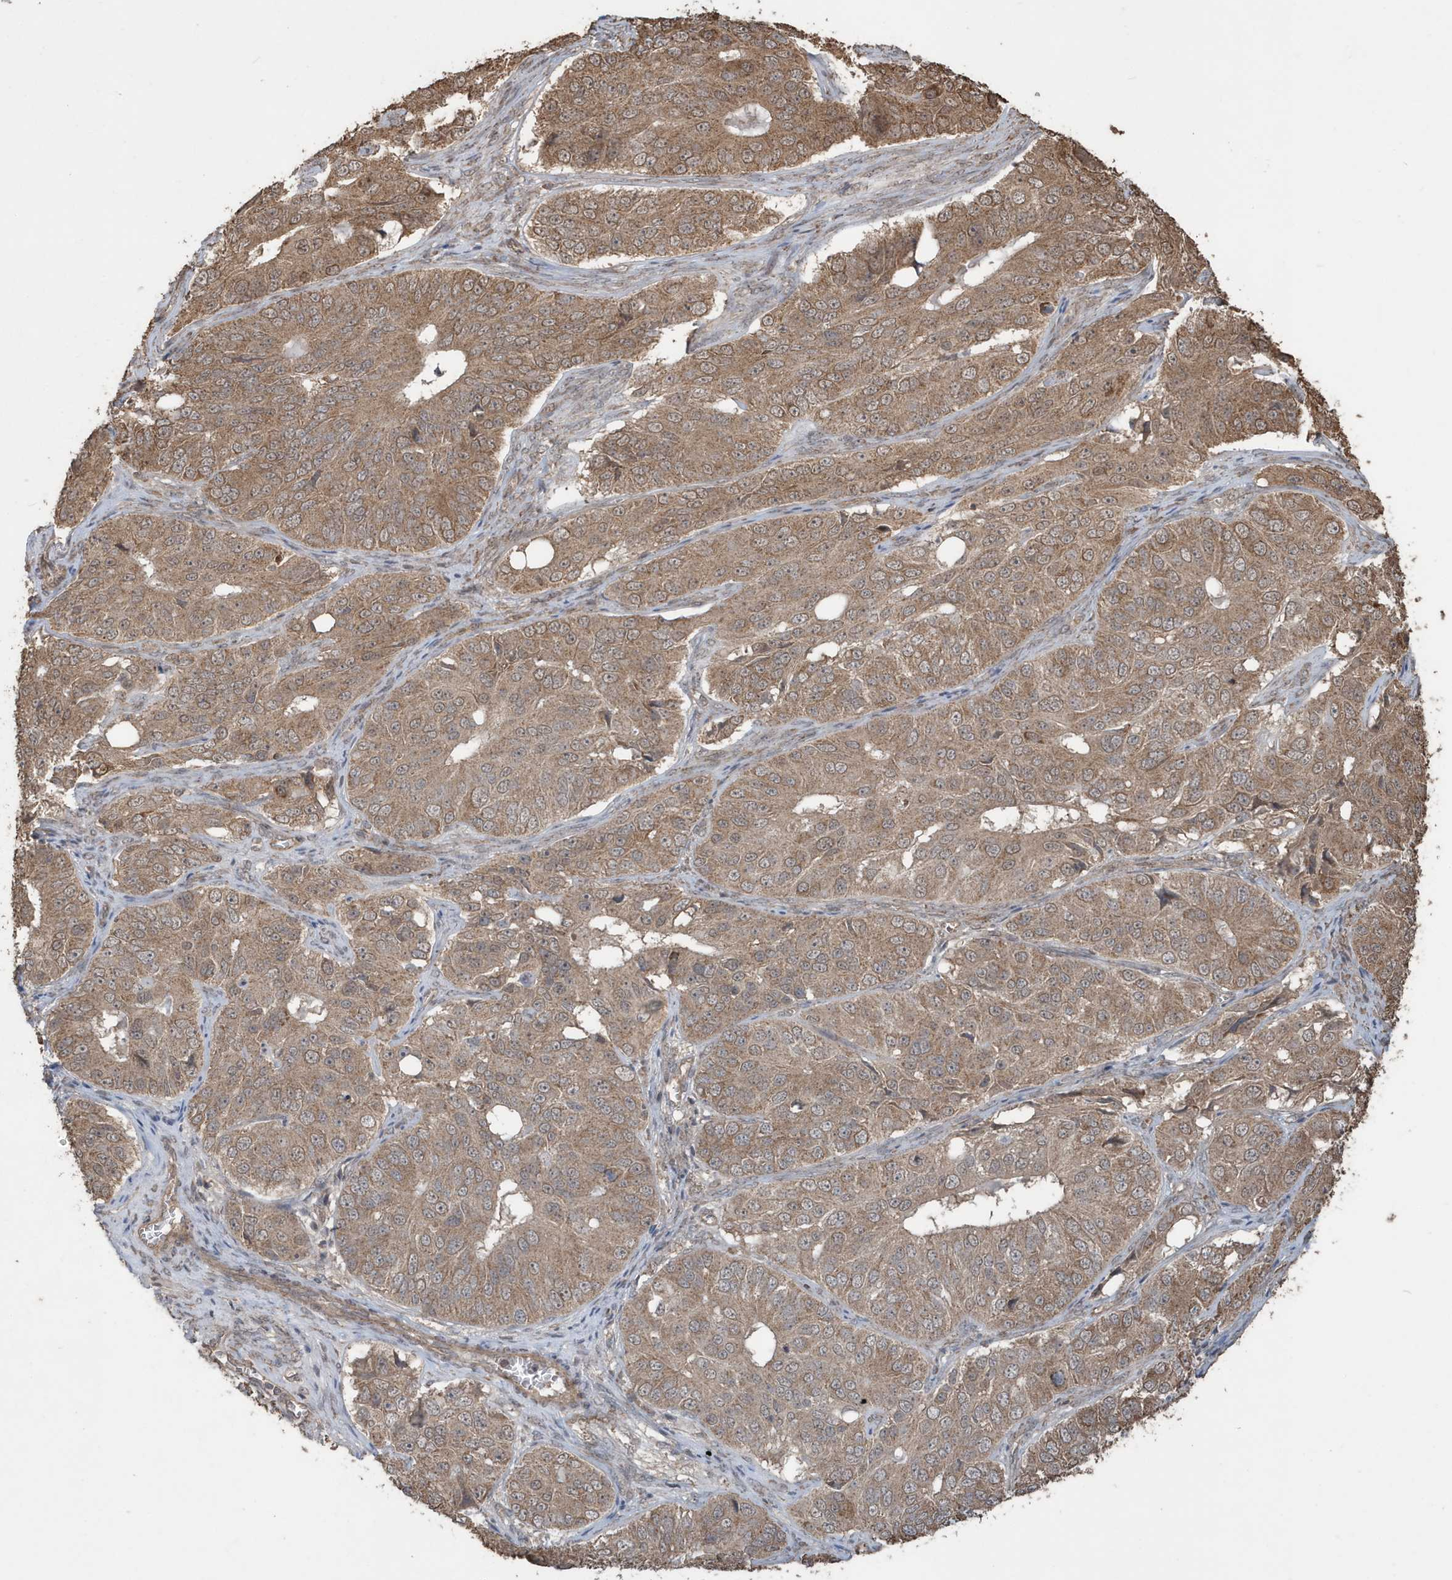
{"staining": {"intensity": "moderate", "quantity": ">75%", "location": "cytoplasmic/membranous"}, "tissue": "ovarian cancer", "cell_type": "Tumor cells", "image_type": "cancer", "snomed": [{"axis": "morphology", "description": "Carcinoma, endometroid"}, {"axis": "topography", "description": "Ovary"}], "caption": "Immunohistochemical staining of human ovarian cancer shows medium levels of moderate cytoplasmic/membranous protein positivity in about >75% of tumor cells.", "gene": "PAXBP1", "patient": {"sex": "female", "age": 51}}